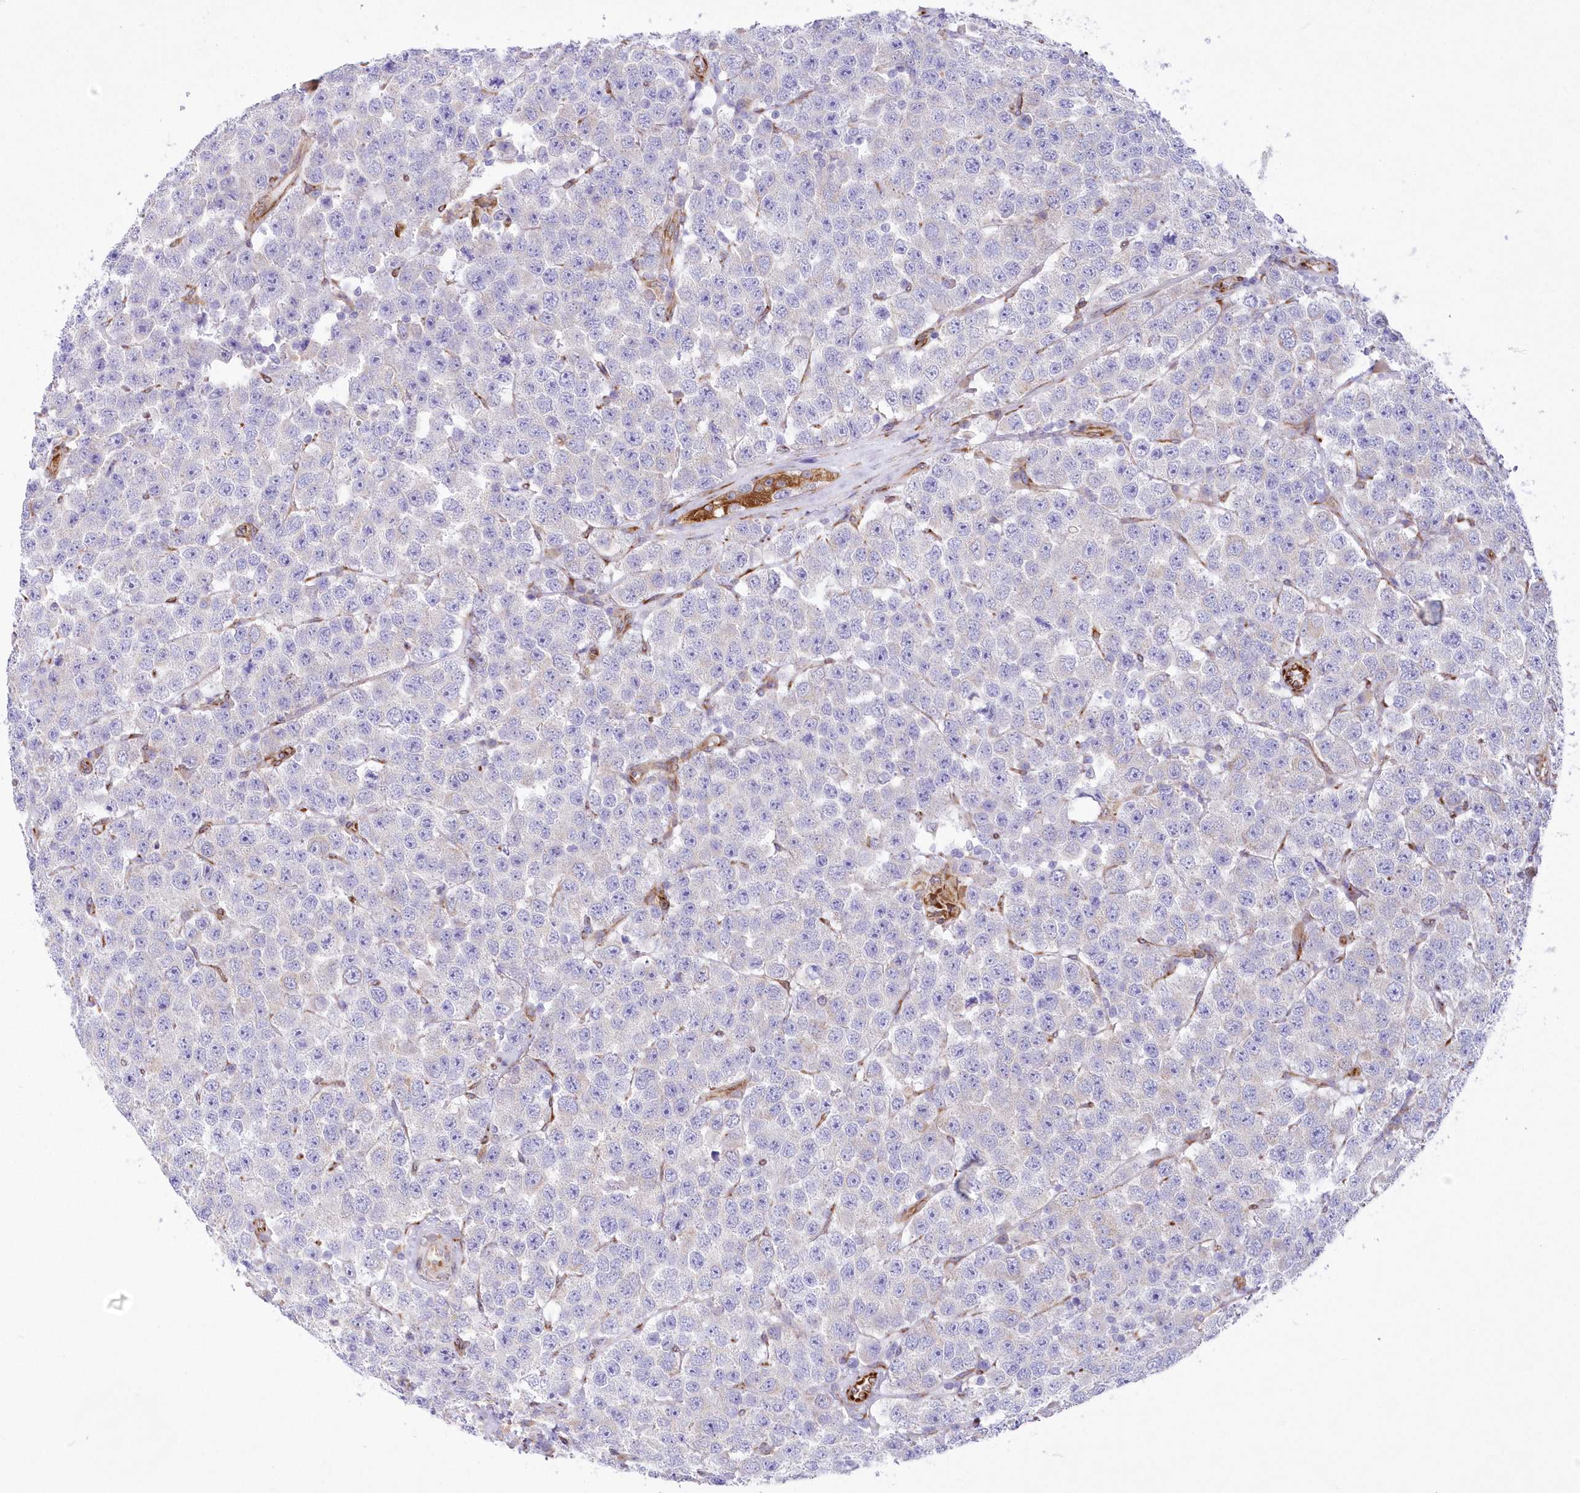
{"staining": {"intensity": "moderate", "quantity": "<25%", "location": "cytoplasmic/membranous"}, "tissue": "testis cancer", "cell_type": "Tumor cells", "image_type": "cancer", "snomed": [{"axis": "morphology", "description": "Seminoma, NOS"}, {"axis": "topography", "description": "Testis"}], "caption": "Seminoma (testis) was stained to show a protein in brown. There is low levels of moderate cytoplasmic/membranous expression in approximately <25% of tumor cells.", "gene": "YTHDC2", "patient": {"sex": "male", "age": 28}}